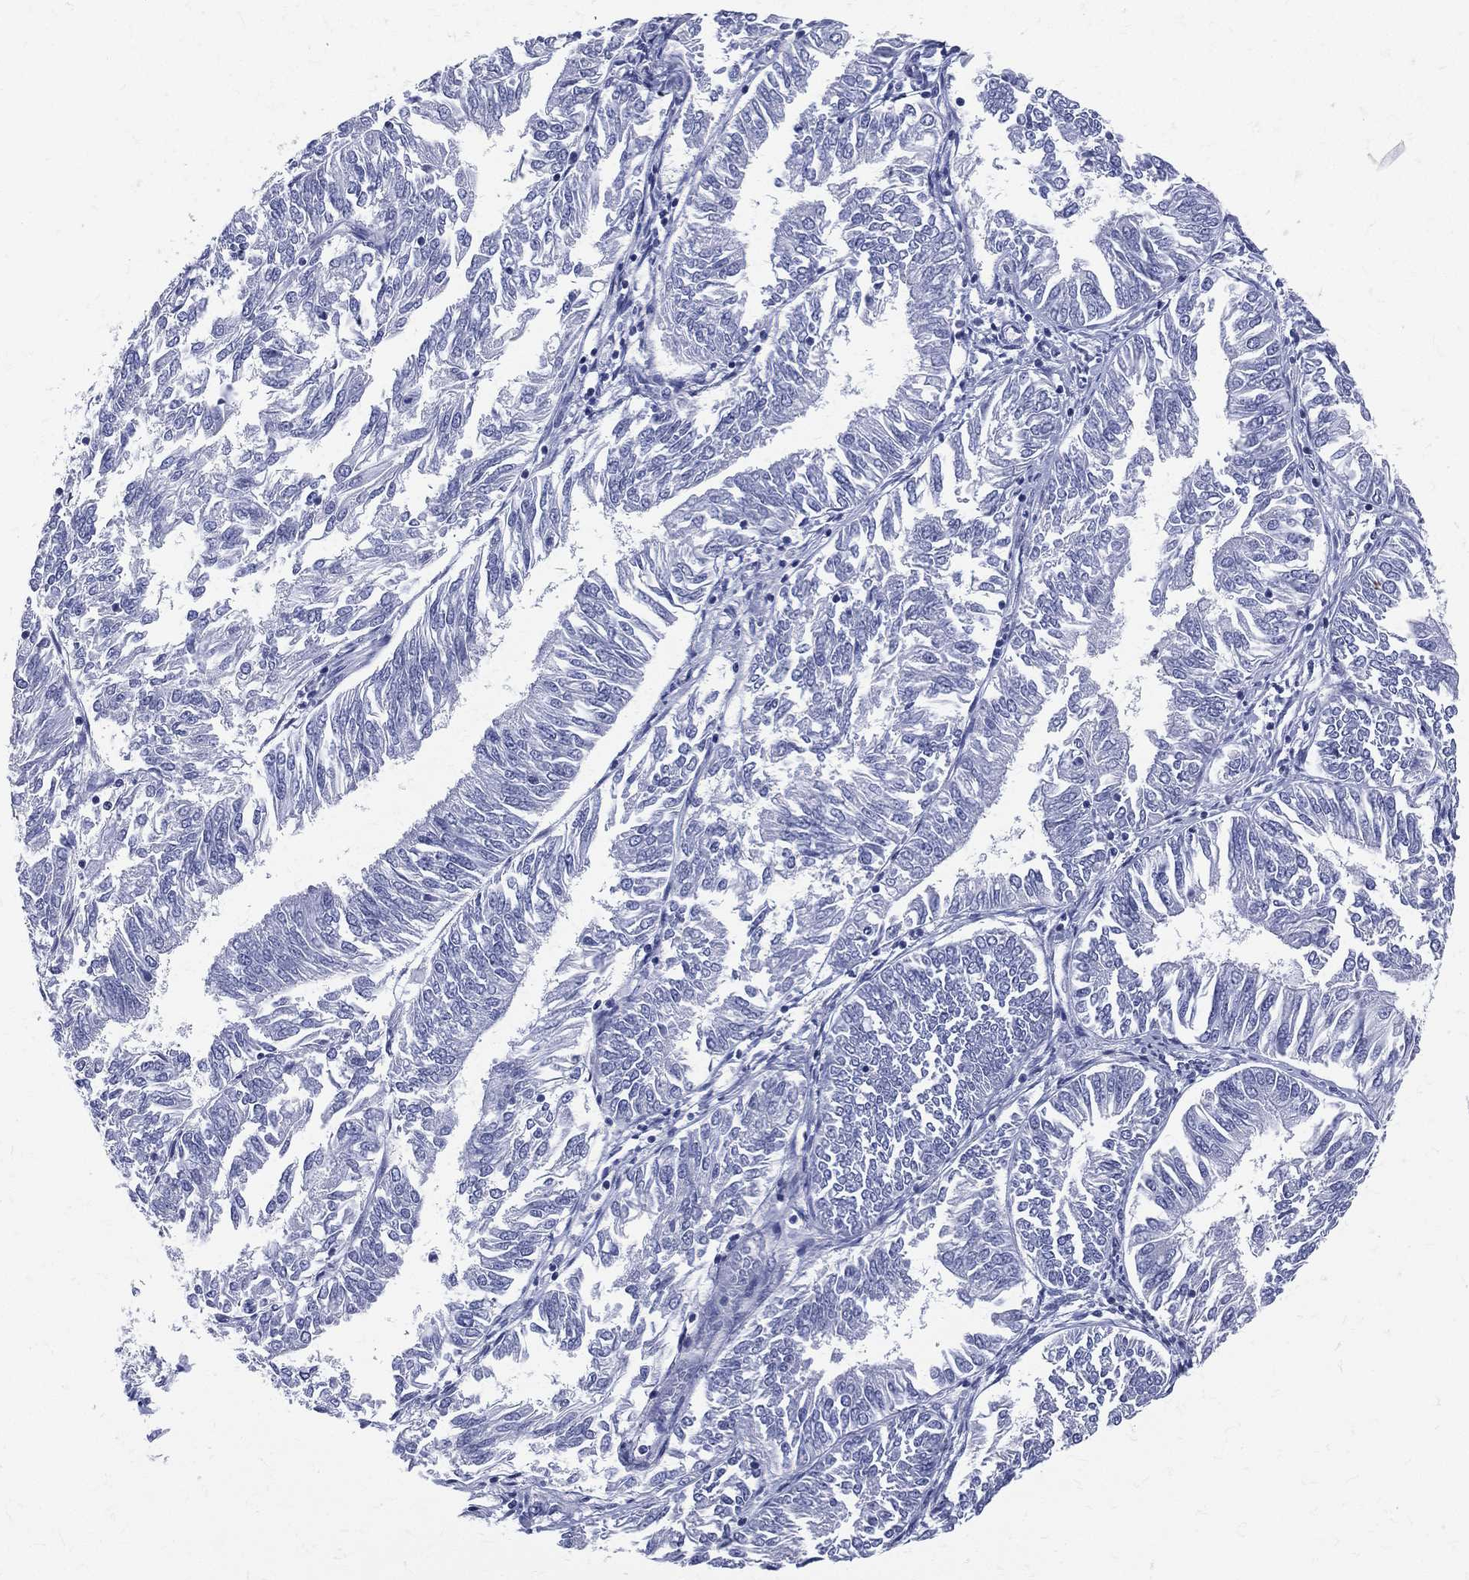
{"staining": {"intensity": "negative", "quantity": "none", "location": "none"}, "tissue": "endometrial cancer", "cell_type": "Tumor cells", "image_type": "cancer", "snomed": [{"axis": "morphology", "description": "Adenocarcinoma, NOS"}, {"axis": "topography", "description": "Endometrium"}], "caption": "This is a histopathology image of IHC staining of adenocarcinoma (endometrial), which shows no staining in tumor cells. (DAB immunohistochemistry (IHC) visualized using brightfield microscopy, high magnification).", "gene": "ETNPPL", "patient": {"sex": "female", "age": 58}}